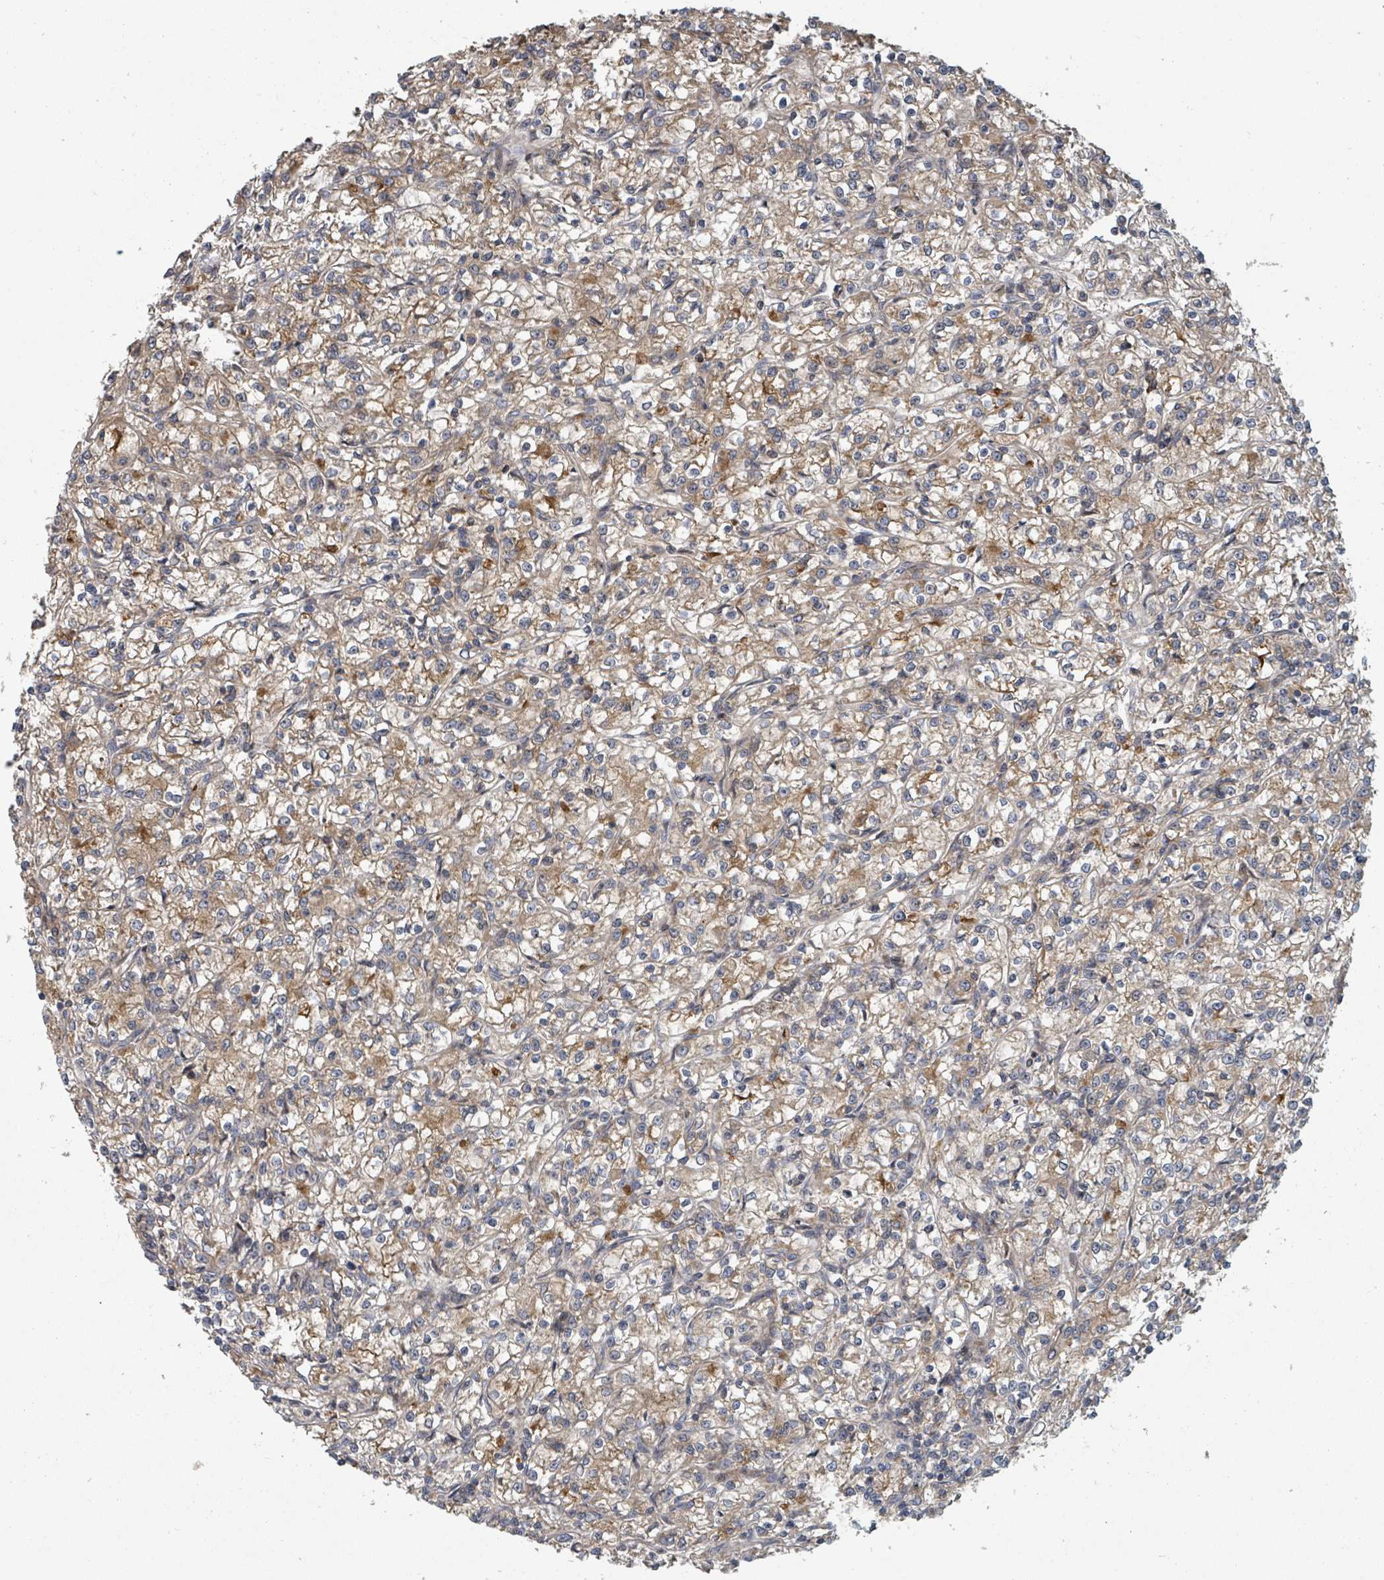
{"staining": {"intensity": "moderate", "quantity": "25%-75%", "location": "cytoplasmic/membranous"}, "tissue": "renal cancer", "cell_type": "Tumor cells", "image_type": "cancer", "snomed": [{"axis": "morphology", "description": "Adenocarcinoma, NOS"}, {"axis": "topography", "description": "Kidney"}], "caption": "An immunohistochemistry (IHC) photomicrograph of tumor tissue is shown. Protein staining in brown labels moderate cytoplasmic/membranous positivity in renal cancer within tumor cells. The protein is stained brown, and the nuclei are stained in blue (DAB IHC with brightfield microscopy, high magnification).", "gene": "DPM1", "patient": {"sex": "female", "age": 59}}